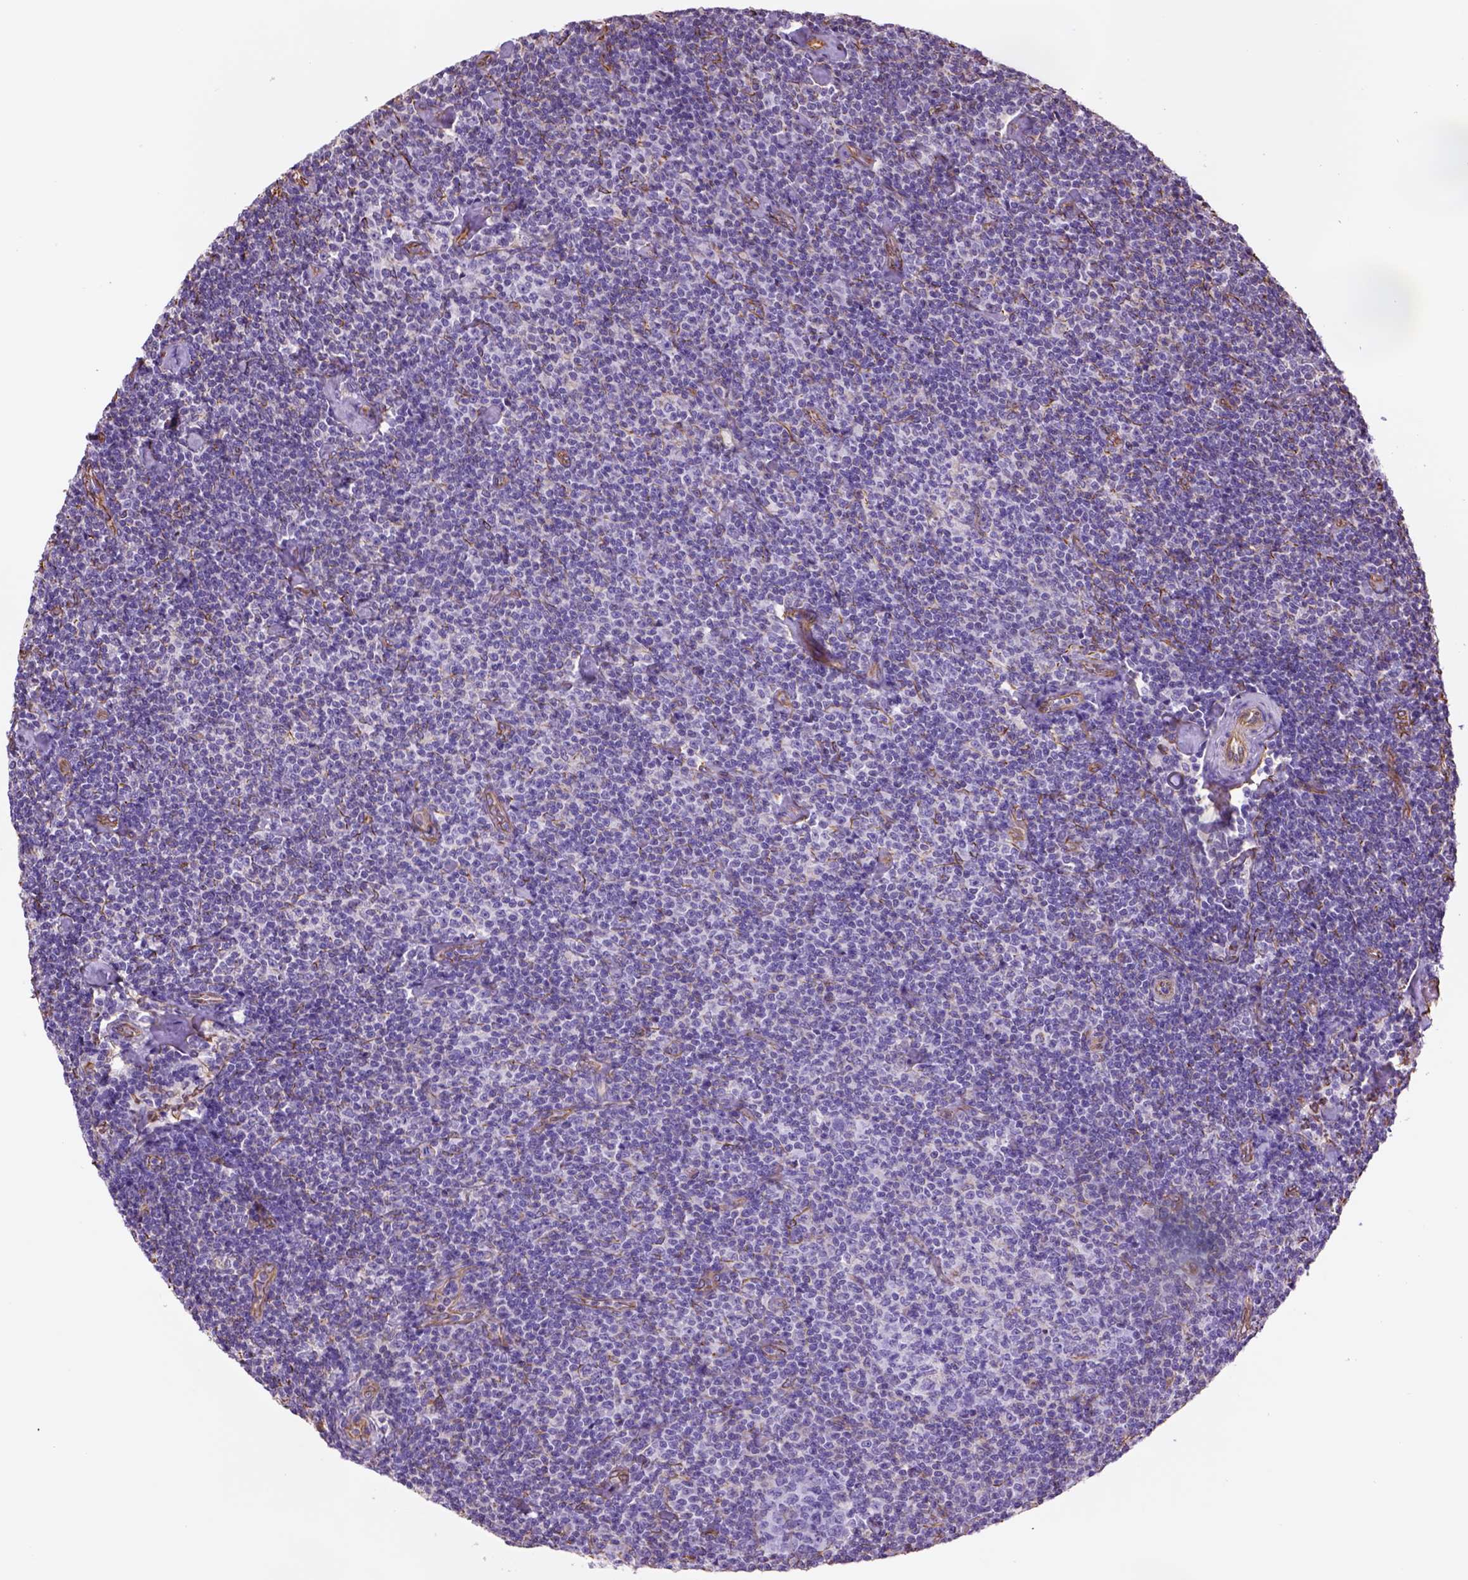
{"staining": {"intensity": "negative", "quantity": "none", "location": "none"}, "tissue": "lymphoma", "cell_type": "Tumor cells", "image_type": "cancer", "snomed": [{"axis": "morphology", "description": "Malignant lymphoma, non-Hodgkin's type, Low grade"}, {"axis": "topography", "description": "Lymph node"}], "caption": "An IHC histopathology image of lymphoma is shown. There is no staining in tumor cells of lymphoma.", "gene": "ZZZ3", "patient": {"sex": "male", "age": 81}}